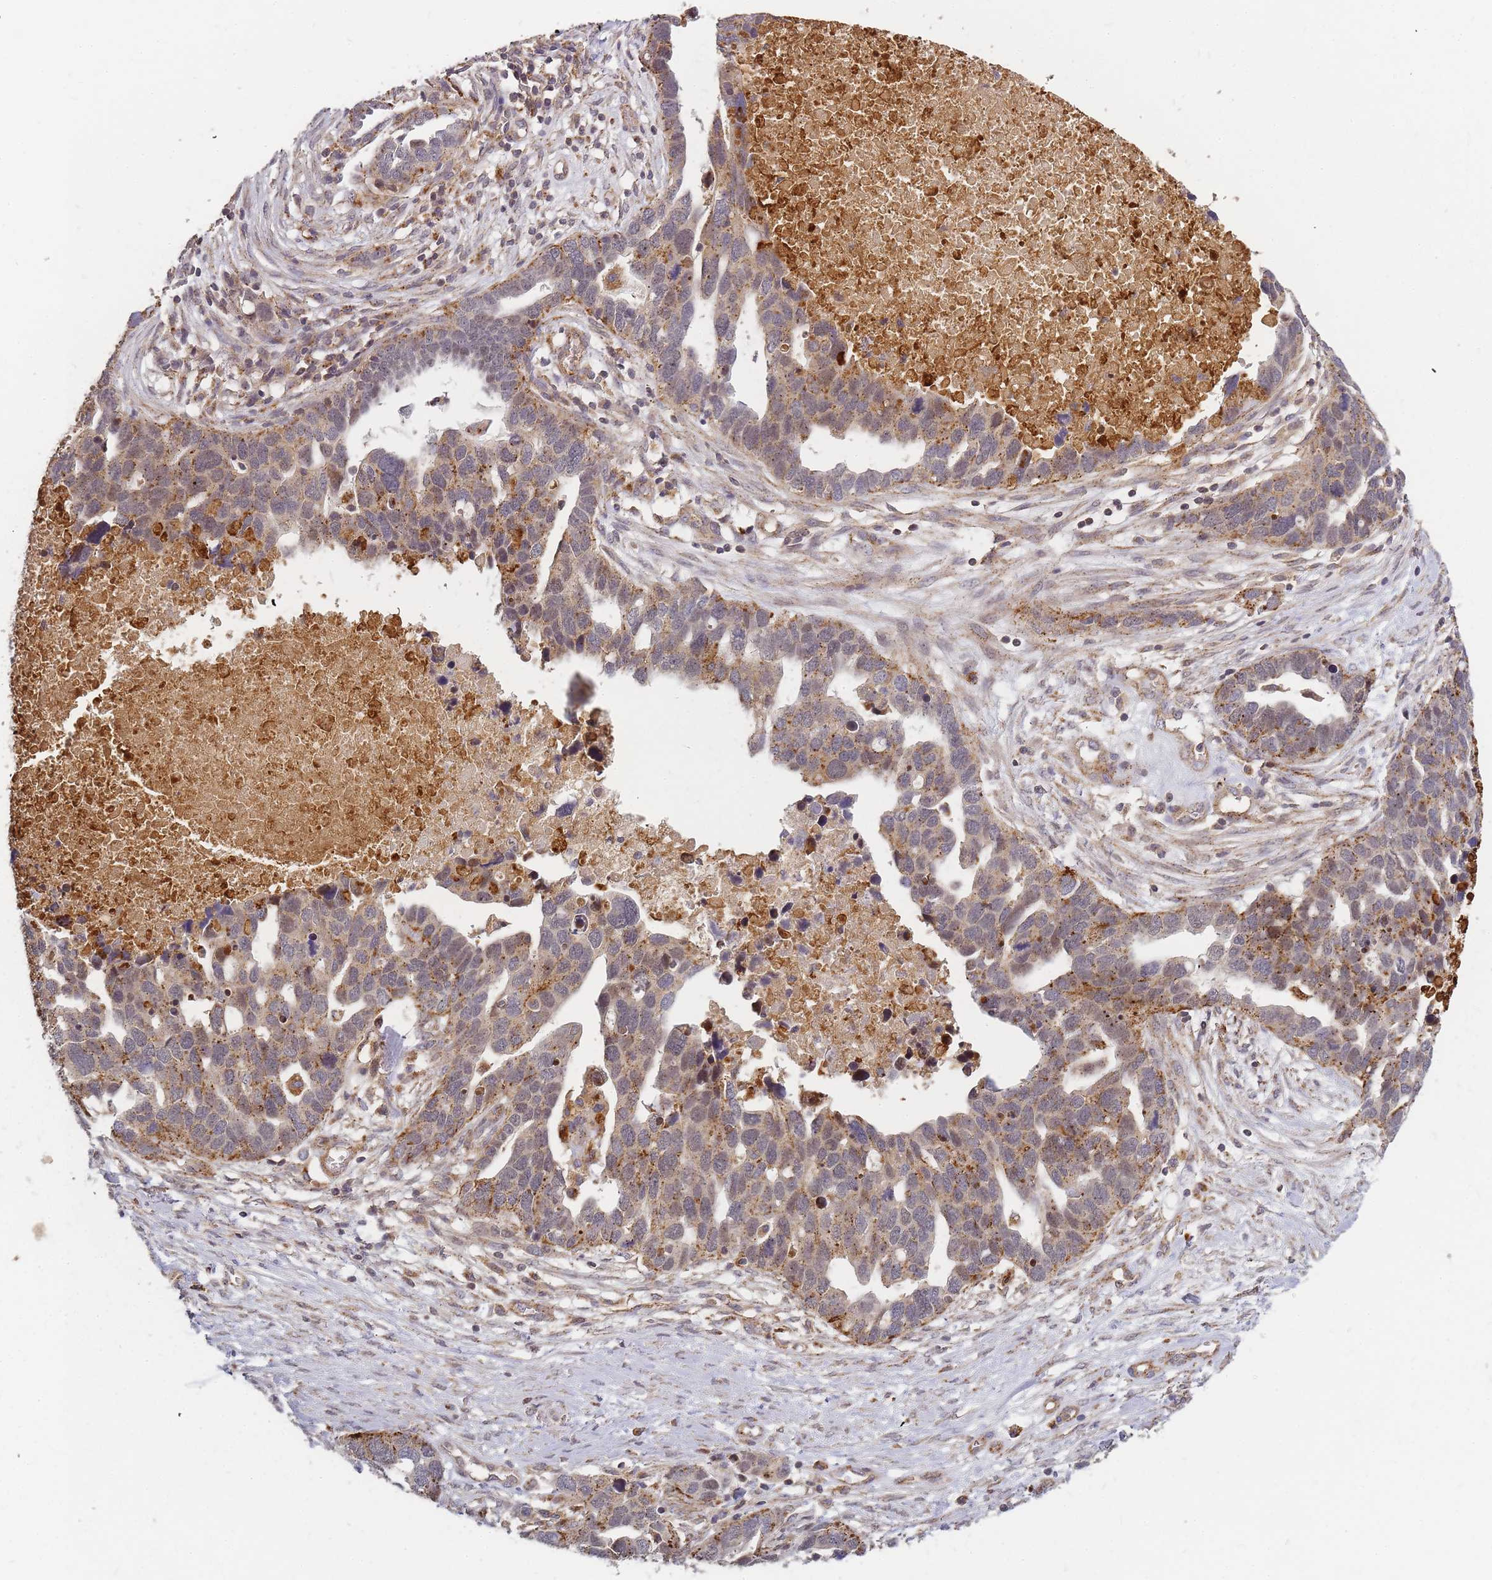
{"staining": {"intensity": "moderate", "quantity": ">75%", "location": "cytoplasmic/membranous"}, "tissue": "ovarian cancer", "cell_type": "Tumor cells", "image_type": "cancer", "snomed": [{"axis": "morphology", "description": "Cystadenocarcinoma, serous, NOS"}, {"axis": "topography", "description": "Ovary"}], "caption": "Immunohistochemical staining of serous cystadenocarcinoma (ovarian) displays medium levels of moderate cytoplasmic/membranous expression in approximately >75% of tumor cells.", "gene": "ATG5", "patient": {"sex": "female", "age": 54}}